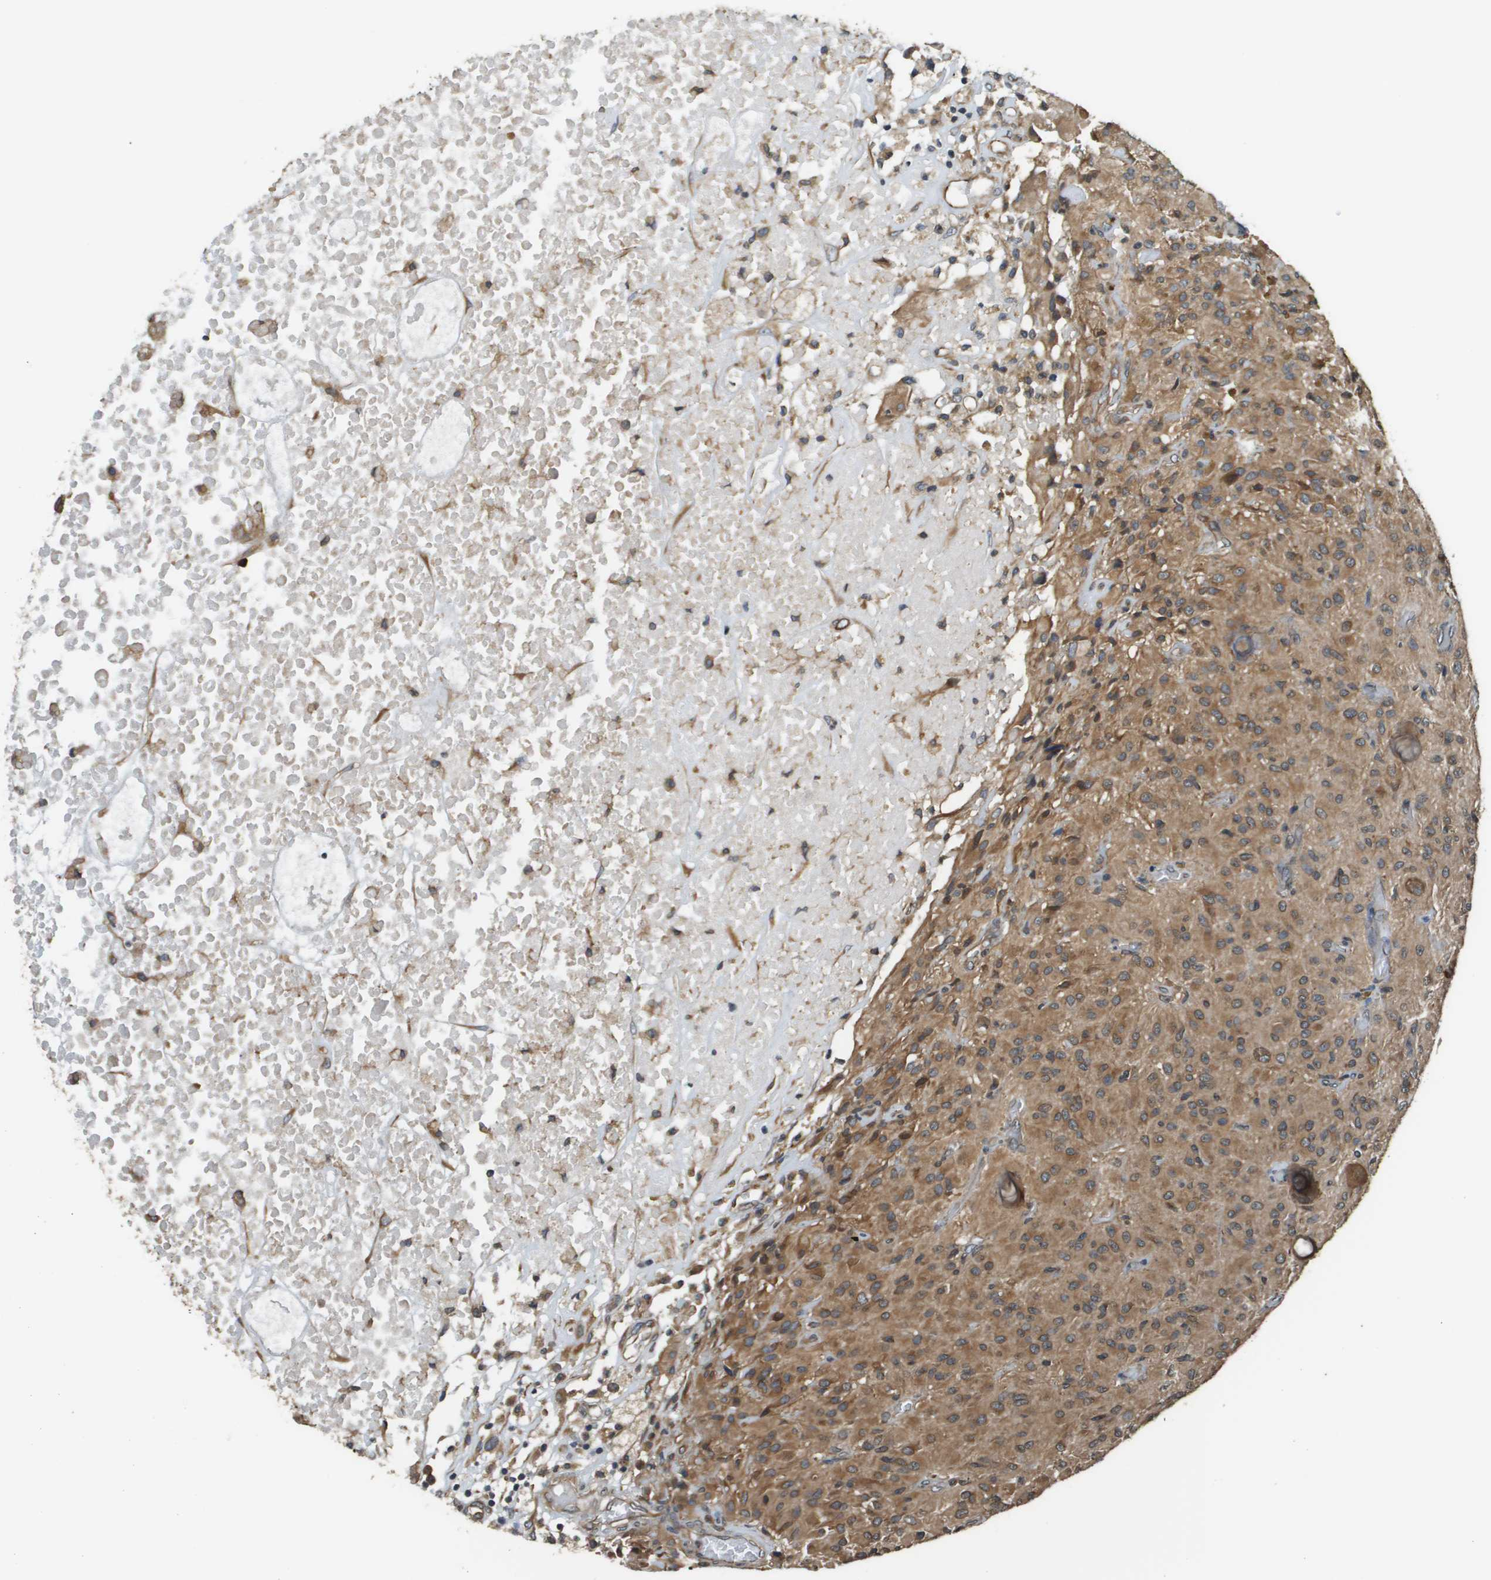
{"staining": {"intensity": "moderate", "quantity": ">75%", "location": "cytoplasmic/membranous"}, "tissue": "glioma", "cell_type": "Tumor cells", "image_type": "cancer", "snomed": [{"axis": "morphology", "description": "Glioma, malignant, High grade"}, {"axis": "topography", "description": "Brain"}], "caption": "Immunohistochemistry (IHC) staining of glioma, which displays medium levels of moderate cytoplasmic/membranous expression in about >75% of tumor cells indicating moderate cytoplasmic/membranous protein expression. The staining was performed using DAB (3,3'-diaminobenzidine) (brown) for protein detection and nuclei were counterstained in hematoxylin (blue).", "gene": "SEC62", "patient": {"sex": "female", "age": 59}}